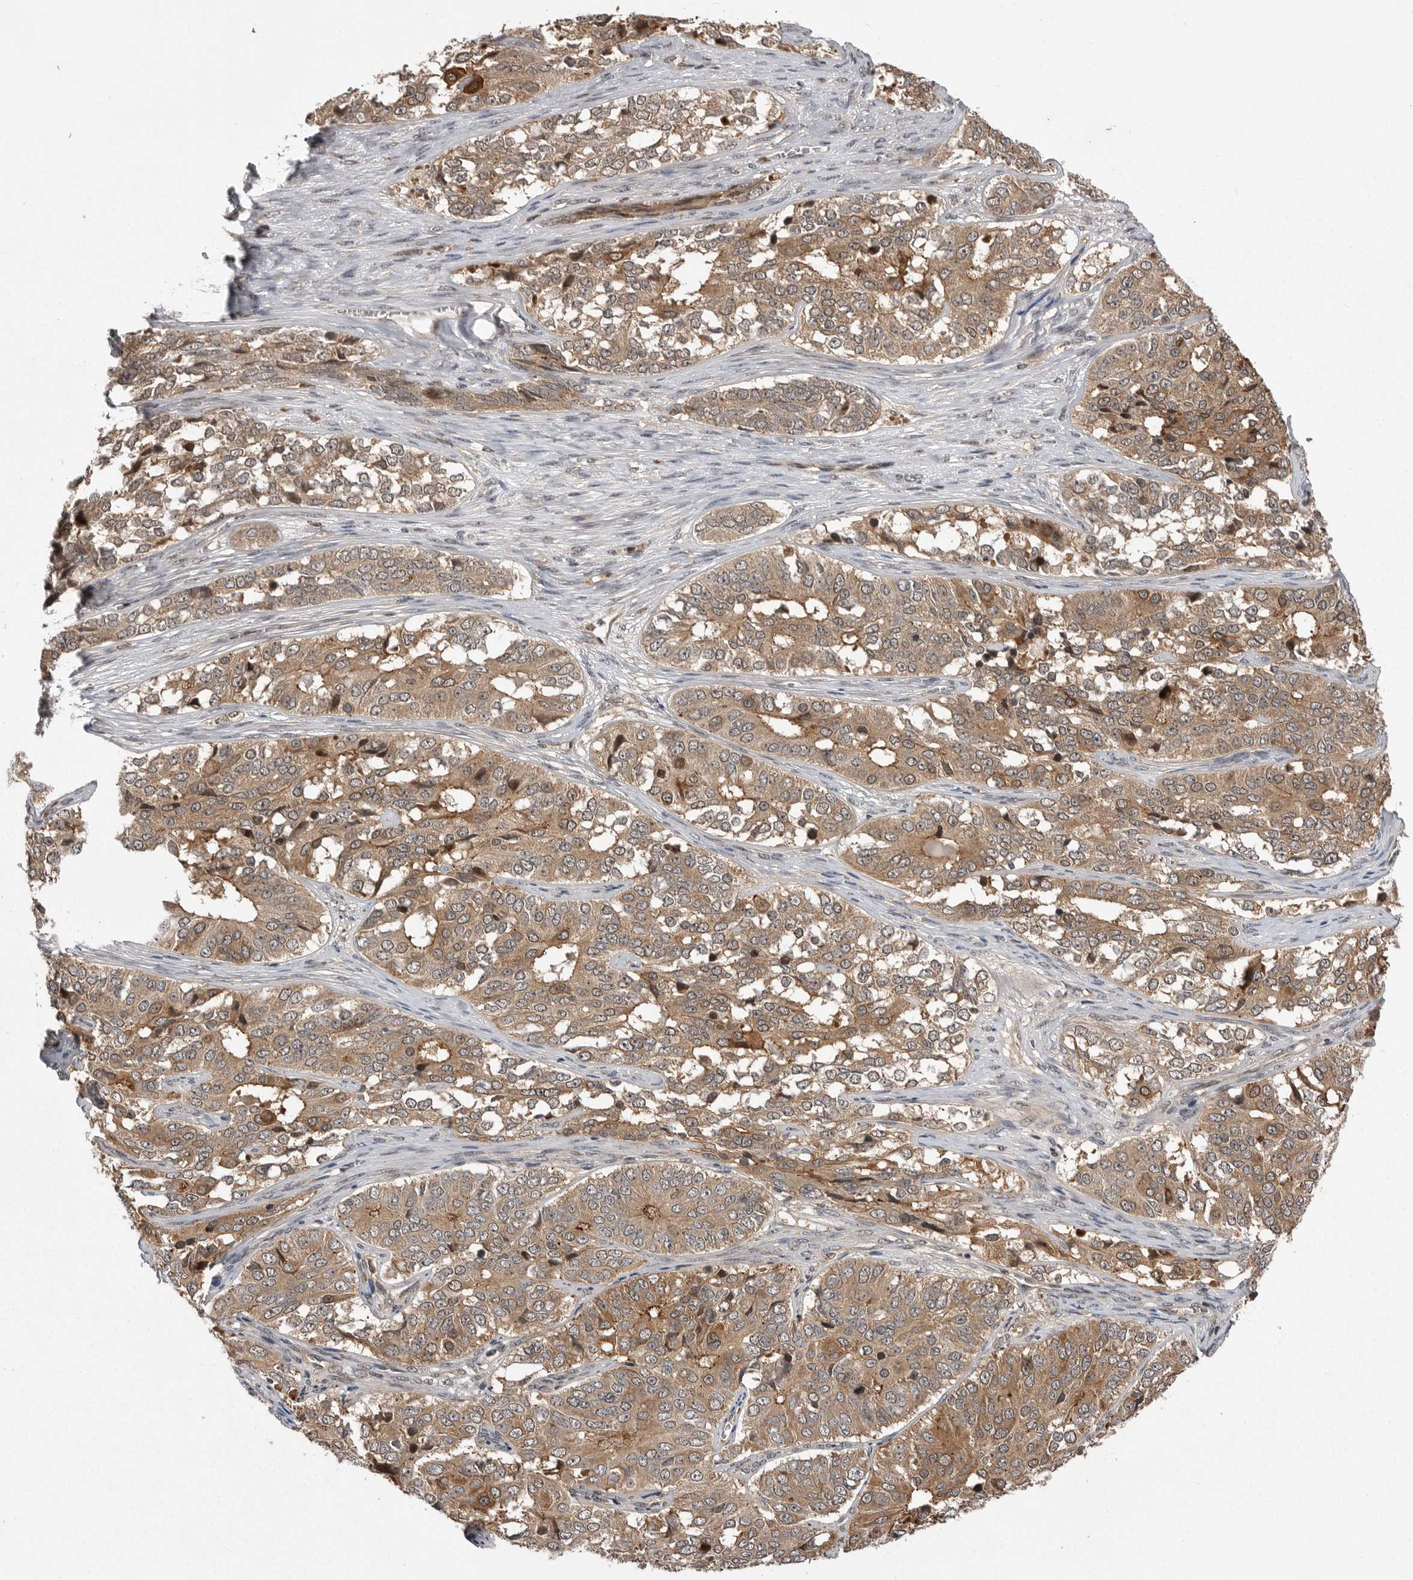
{"staining": {"intensity": "moderate", "quantity": ">75%", "location": "cytoplasmic/membranous"}, "tissue": "ovarian cancer", "cell_type": "Tumor cells", "image_type": "cancer", "snomed": [{"axis": "morphology", "description": "Carcinoma, endometroid"}, {"axis": "topography", "description": "Ovary"}], "caption": "Ovarian cancer (endometroid carcinoma) stained with a protein marker reveals moderate staining in tumor cells.", "gene": "AOAH", "patient": {"sex": "female", "age": 51}}